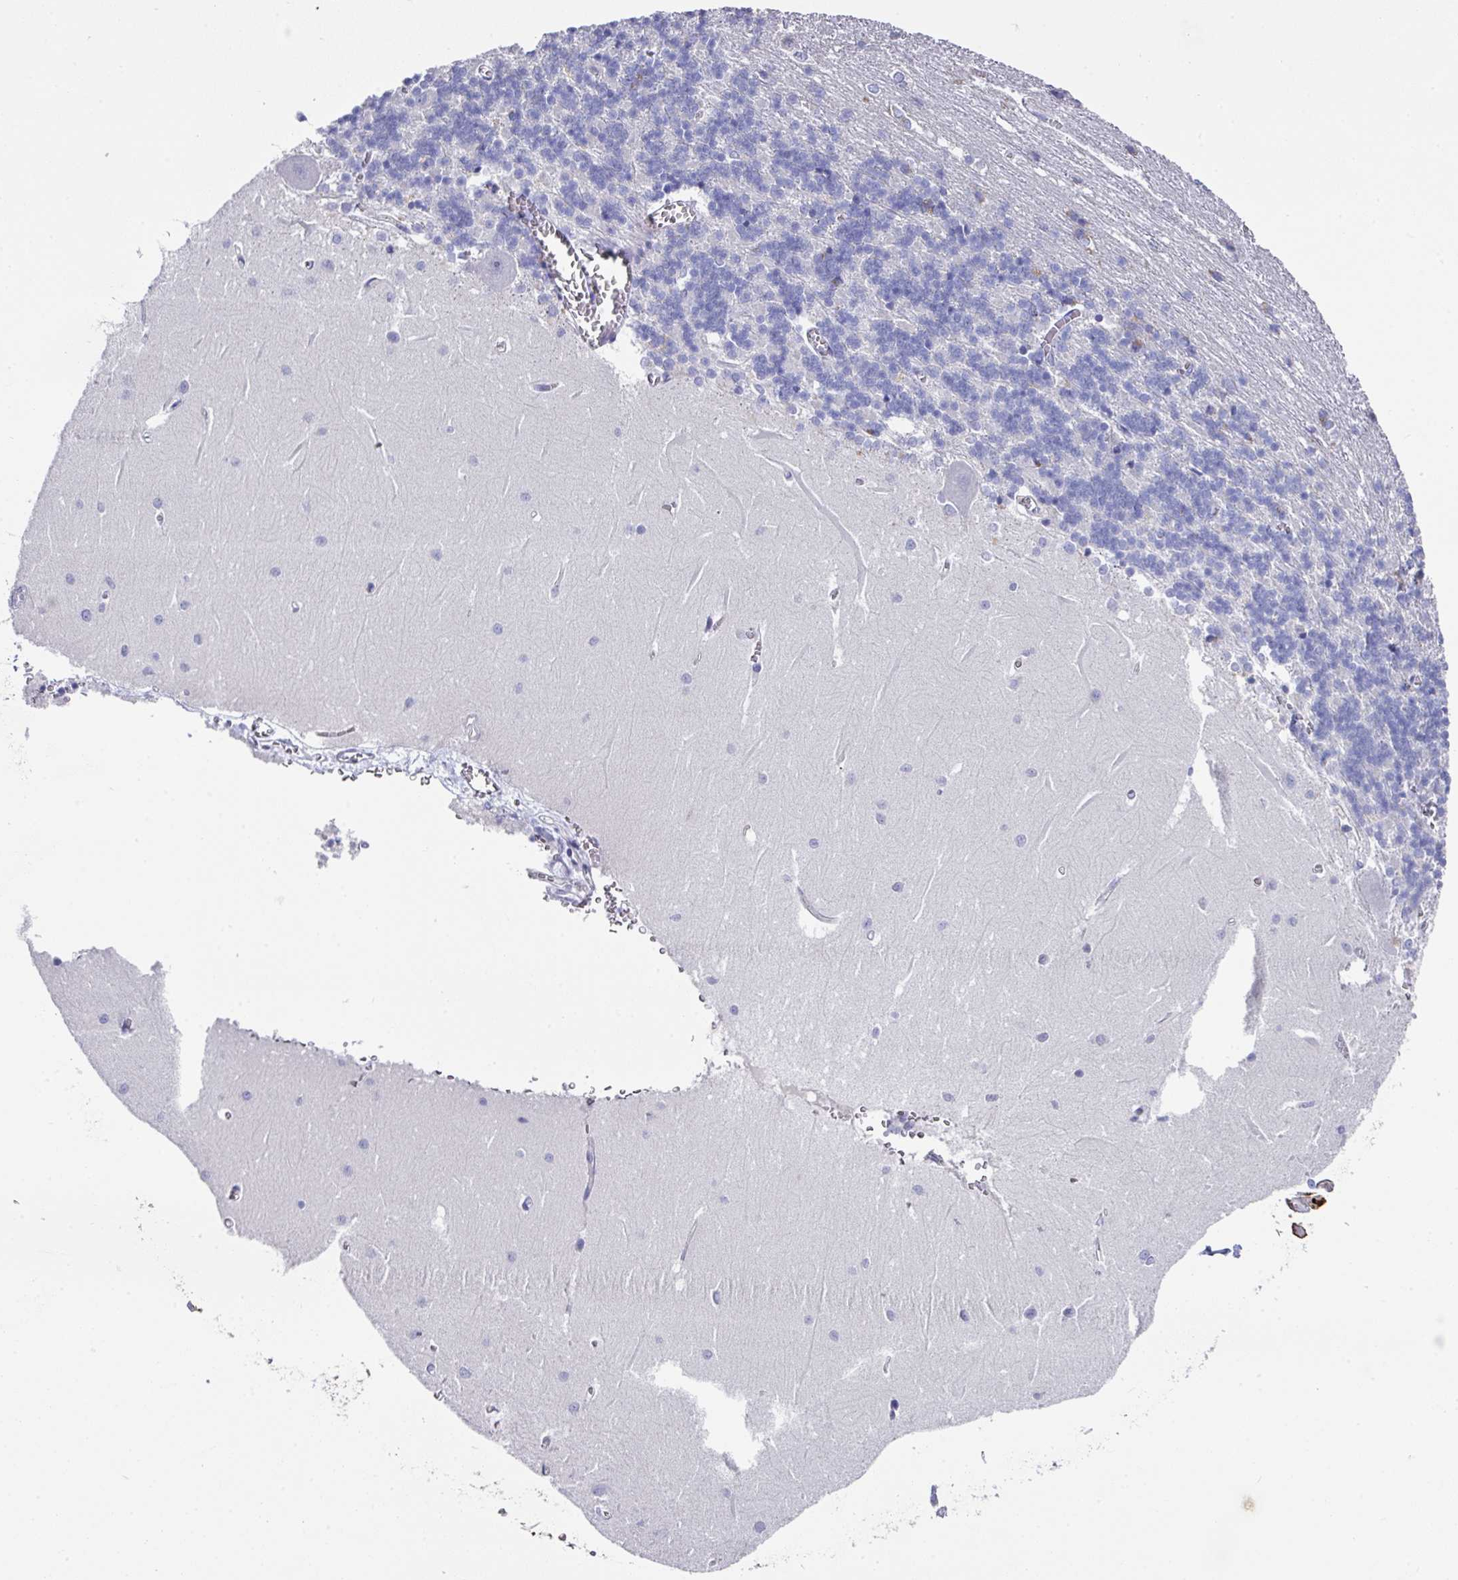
{"staining": {"intensity": "negative", "quantity": "none", "location": "none"}, "tissue": "cerebellum", "cell_type": "Cells in granular layer", "image_type": "normal", "snomed": [{"axis": "morphology", "description": "Normal tissue, NOS"}, {"axis": "topography", "description": "Cerebellum"}], "caption": "Cells in granular layer are negative for protein expression in normal human cerebellum.", "gene": "CLDN1", "patient": {"sex": "male", "age": 37}}